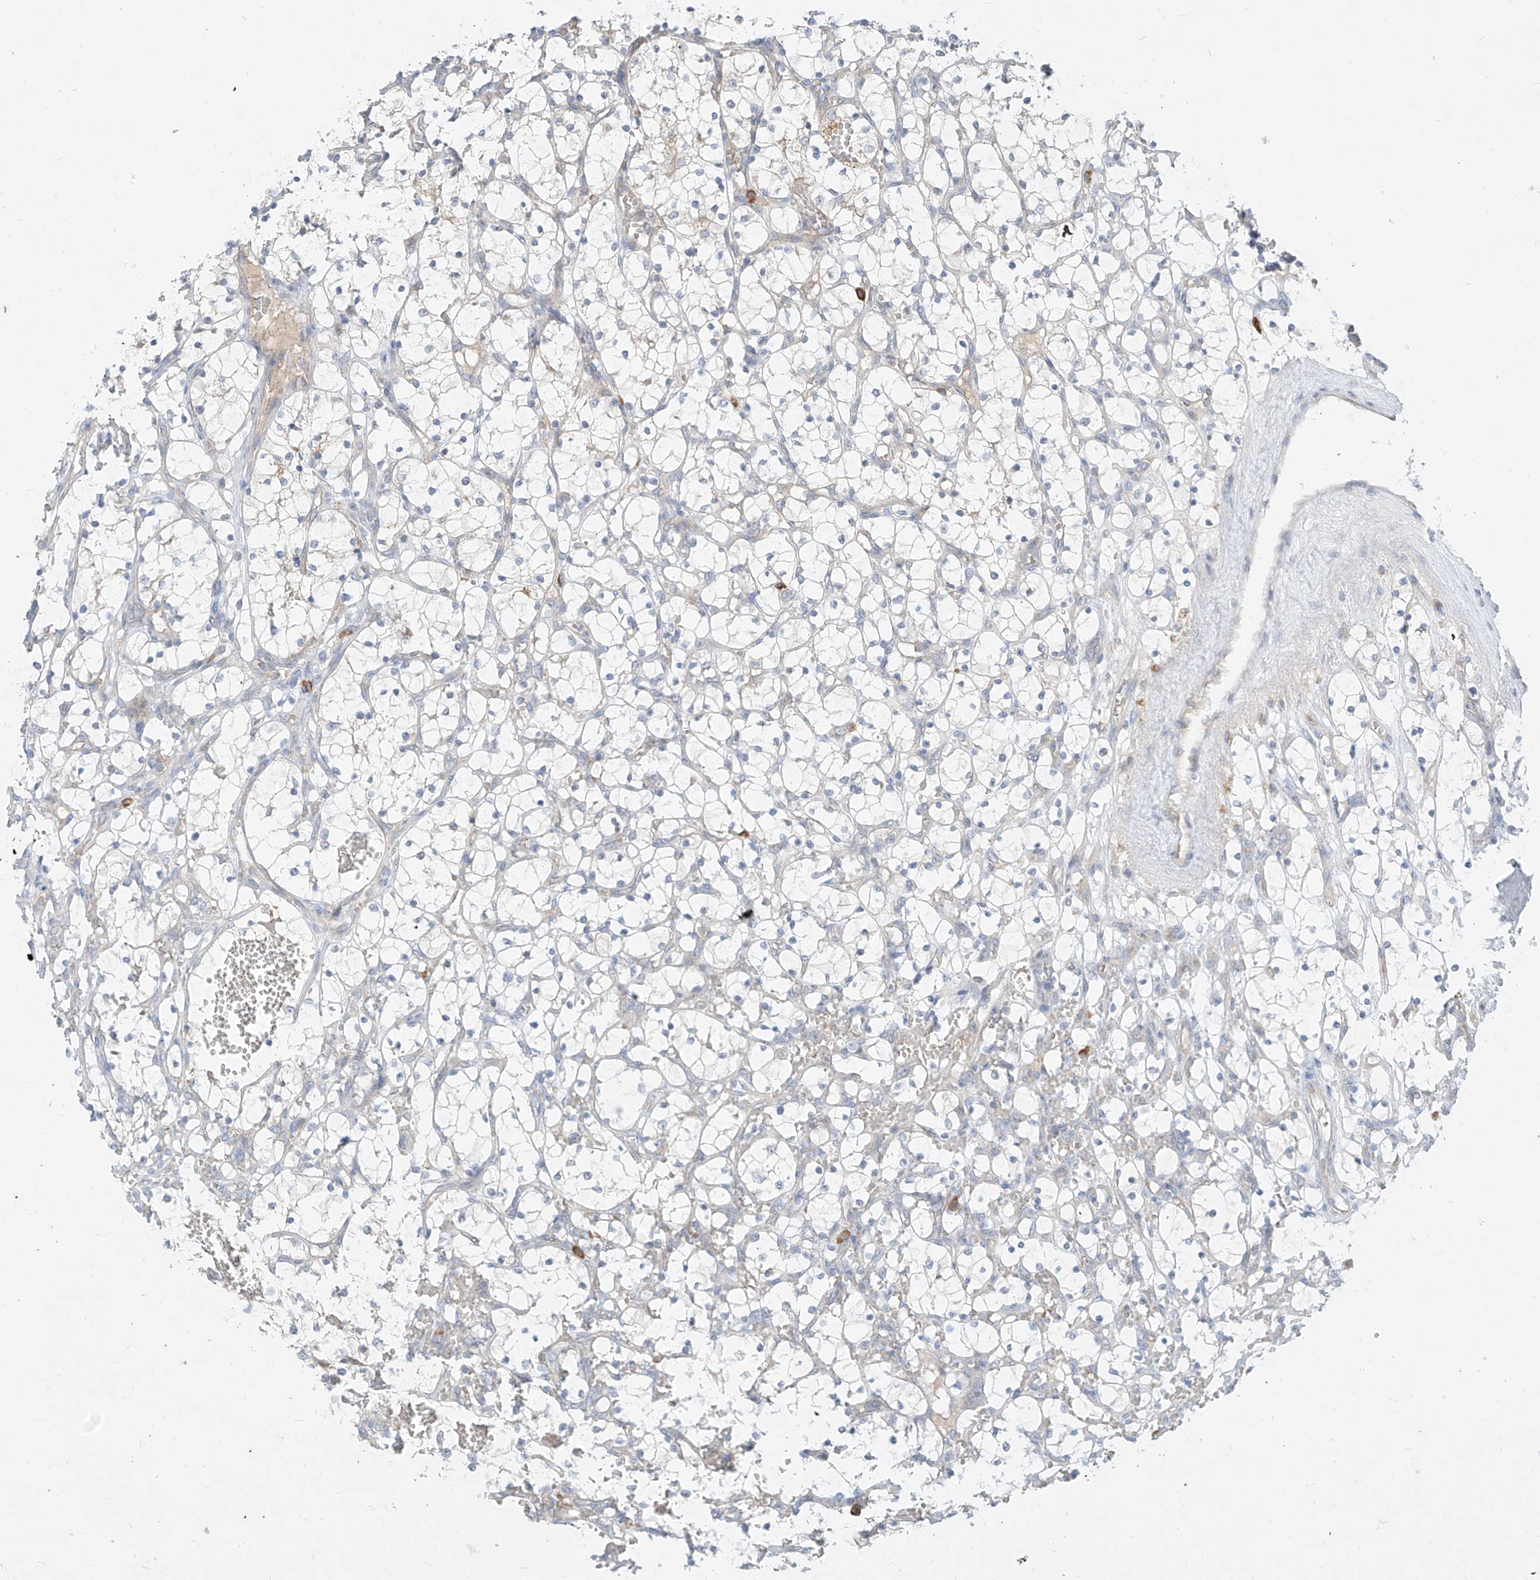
{"staining": {"intensity": "negative", "quantity": "none", "location": "none"}, "tissue": "renal cancer", "cell_type": "Tumor cells", "image_type": "cancer", "snomed": [{"axis": "morphology", "description": "Adenocarcinoma, NOS"}, {"axis": "topography", "description": "Kidney"}], "caption": "Tumor cells show no significant protein positivity in adenocarcinoma (renal).", "gene": "DGKQ", "patient": {"sex": "female", "age": 69}}